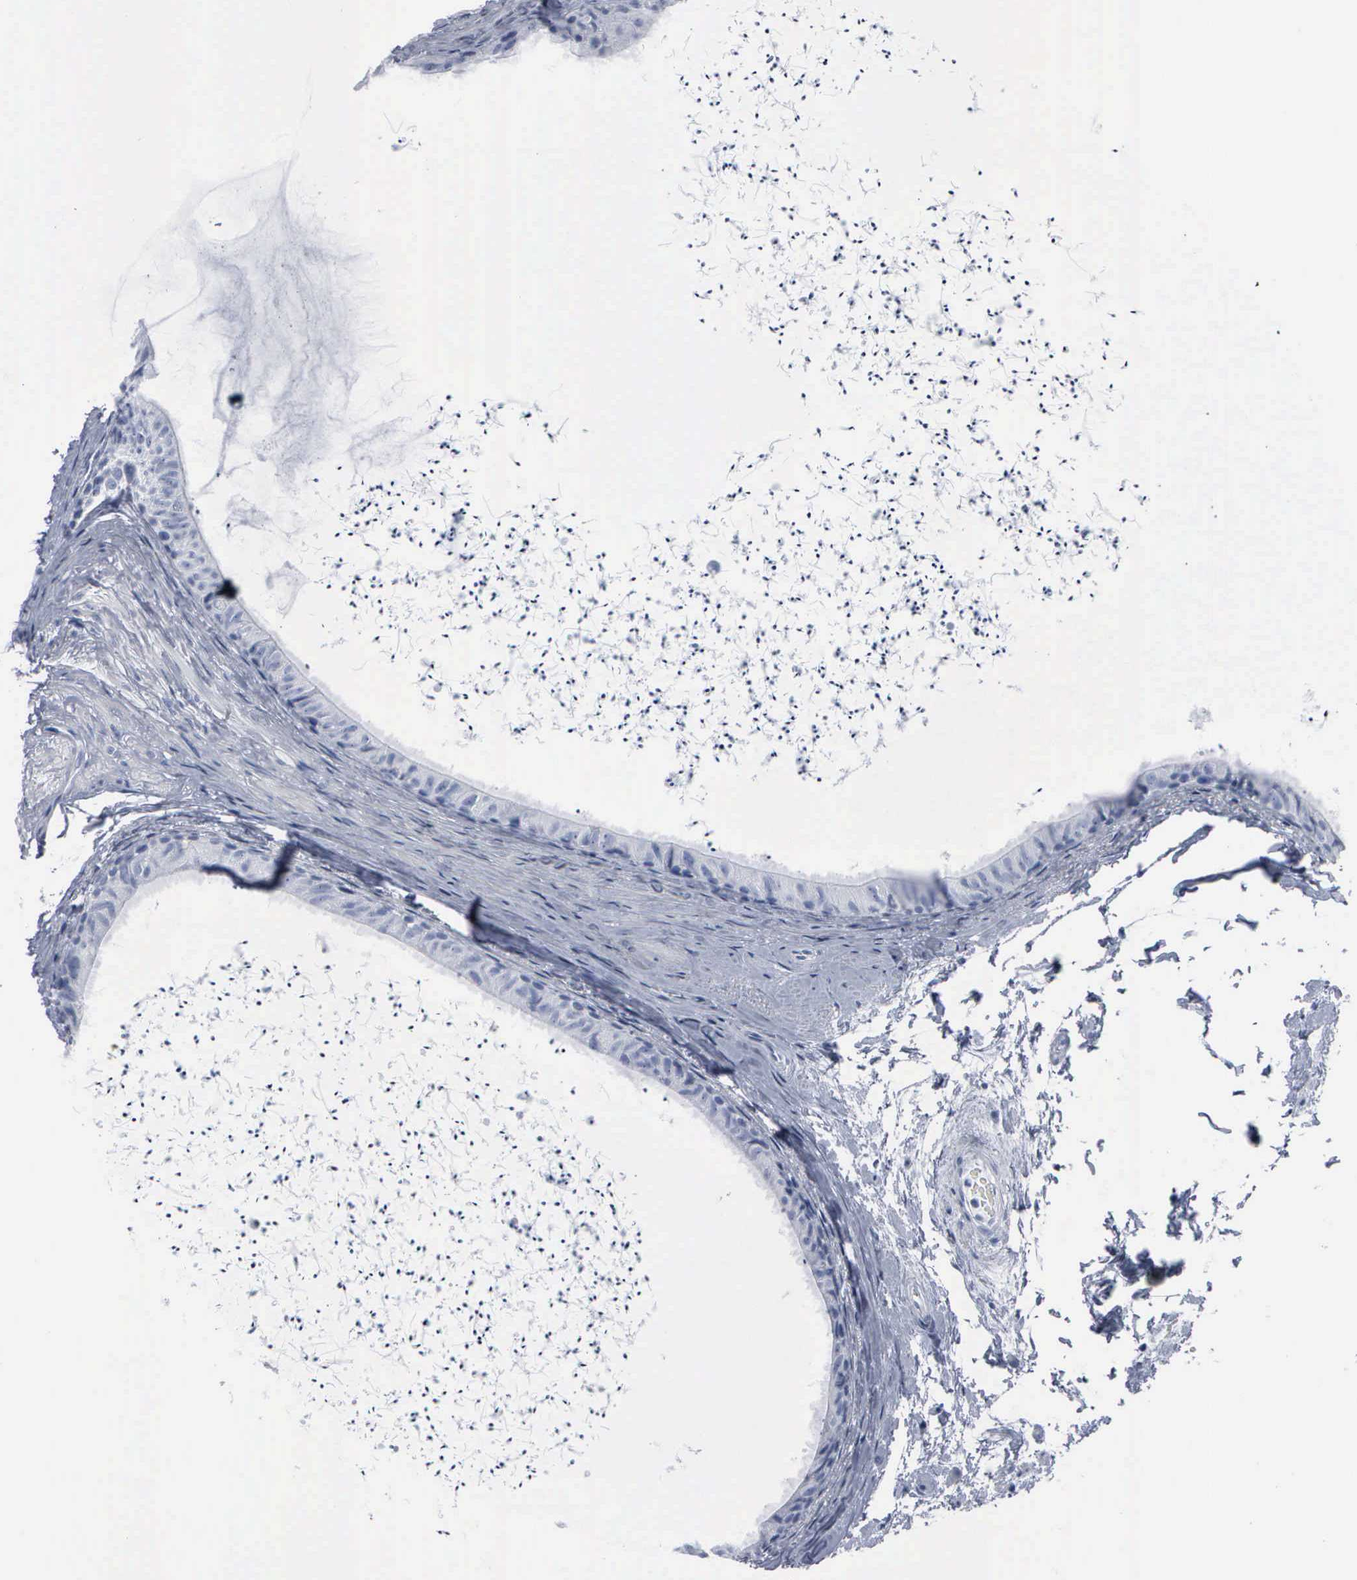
{"staining": {"intensity": "negative", "quantity": "none", "location": "none"}, "tissue": "epididymis", "cell_type": "Glandular cells", "image_type": "normal", "snomed": [{"axis": "morphology", "description": "Normal tissue, NOS"}, {"axis": "topography", "description": "Epididymis"}], "caption": "This photomicrograph is of normal epididymis stained with IHC to label a protein in brown with the nuclei are counter-stained blue. There is no expression in glandular cells. The staining was performed using DAB (3,3'-diaminobenzidine) to visualize the protein expression in brown, while the nuclei were stained in blue with hematoxylin (Magnification: 20x).", "gene": "CCNB1", "patient": {"sex": "male", "age": 77}}